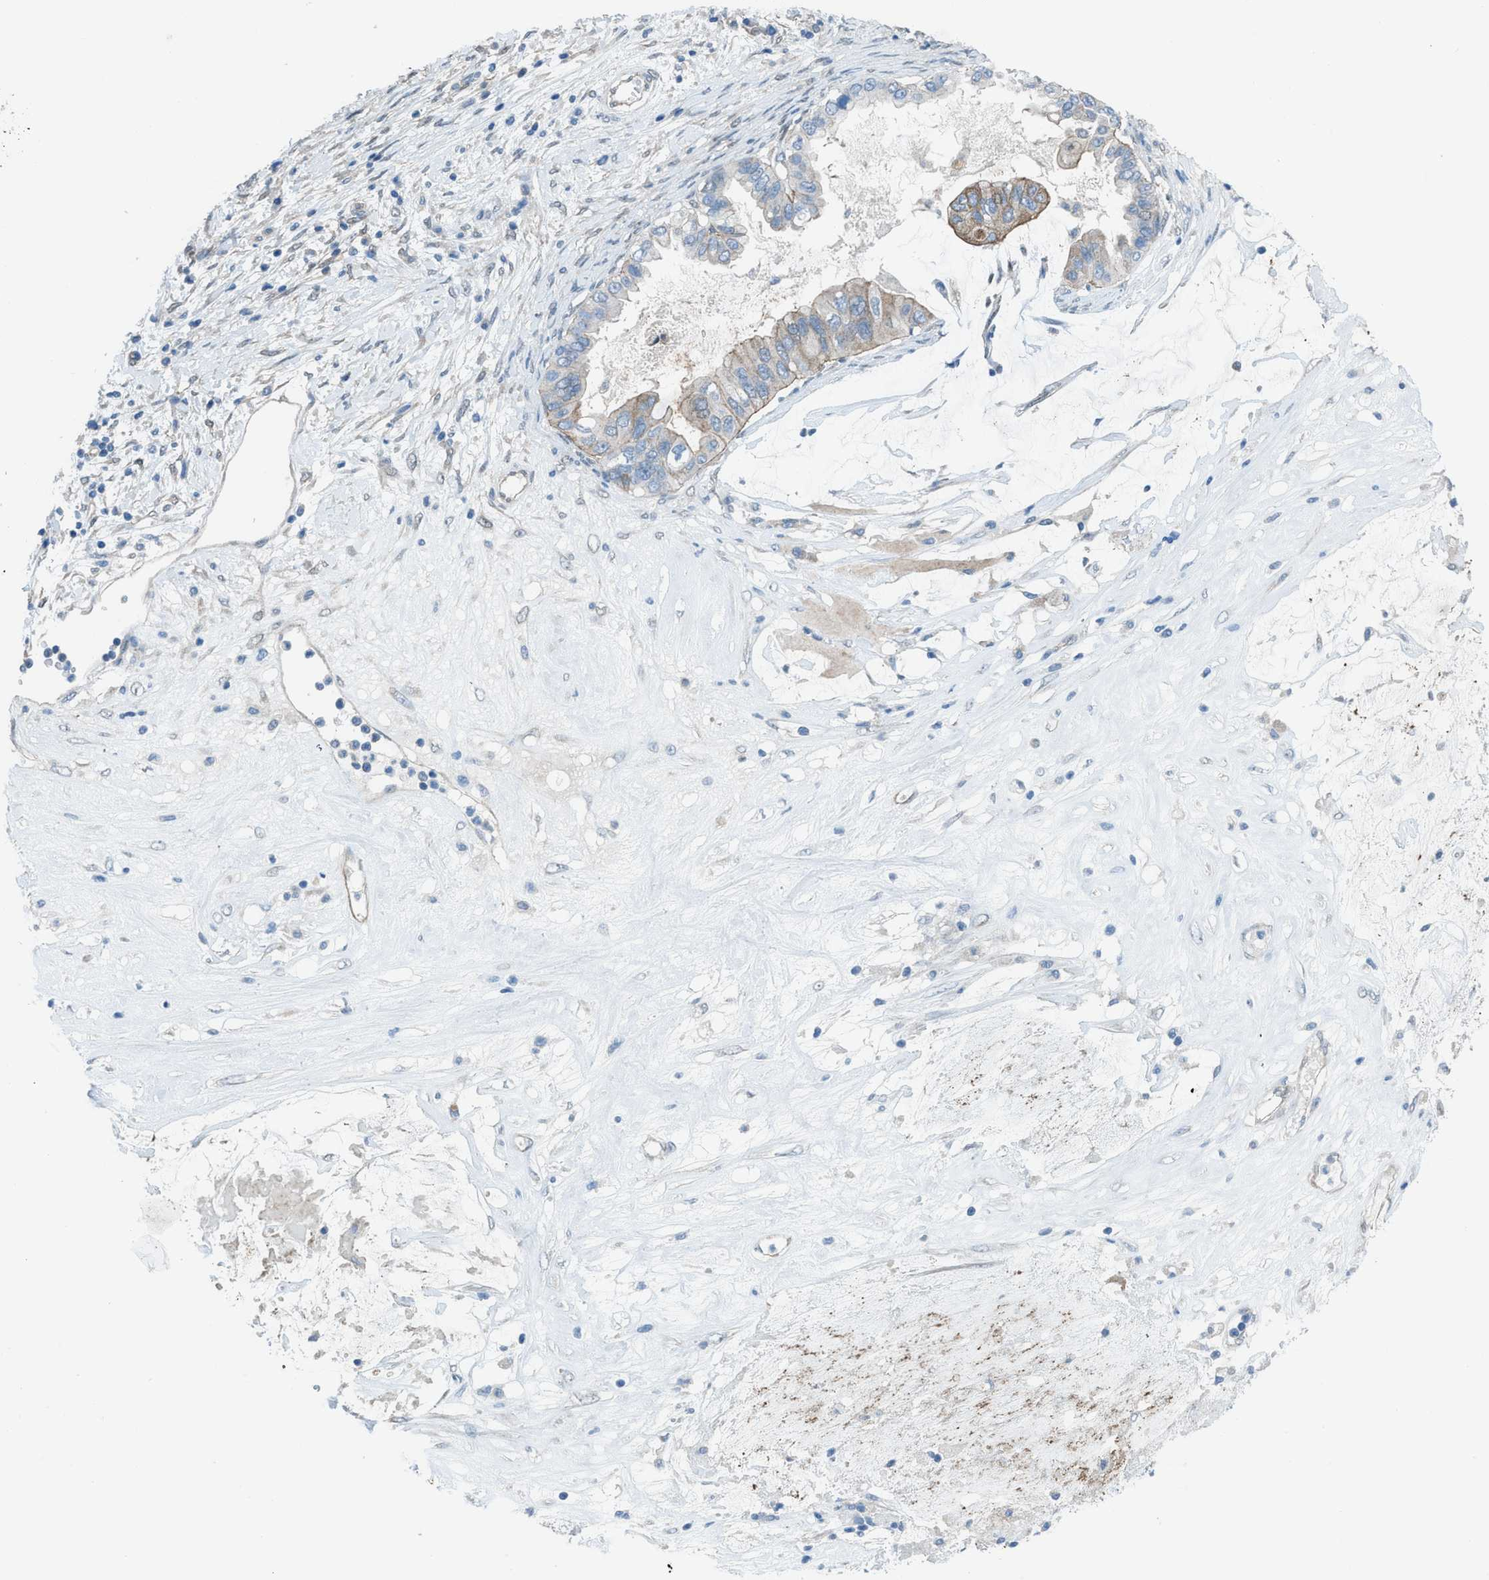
{"staining": {"intensity": "moderate", "quantity": "<25%", "location": "cytoplasmic/membranous"}, "tissue": "ovarian cancer", "cell_type": "Tumor cells", "image_type": "cancer", "snomed": [{"axis": "morphology", "description": "Cystadenocarcinoma, mucinous, NOS"}, {"axis": "topography", "description": "Ovary"}], "caption": "A low amount of moderate cytoplasmic/membranous positivity is present in about <25% of tumor cells in ovarian mucinous cystadenocarcinoma tissue.", "gene": "PRKN", "patient": {"sex": "female", "age": 80}}